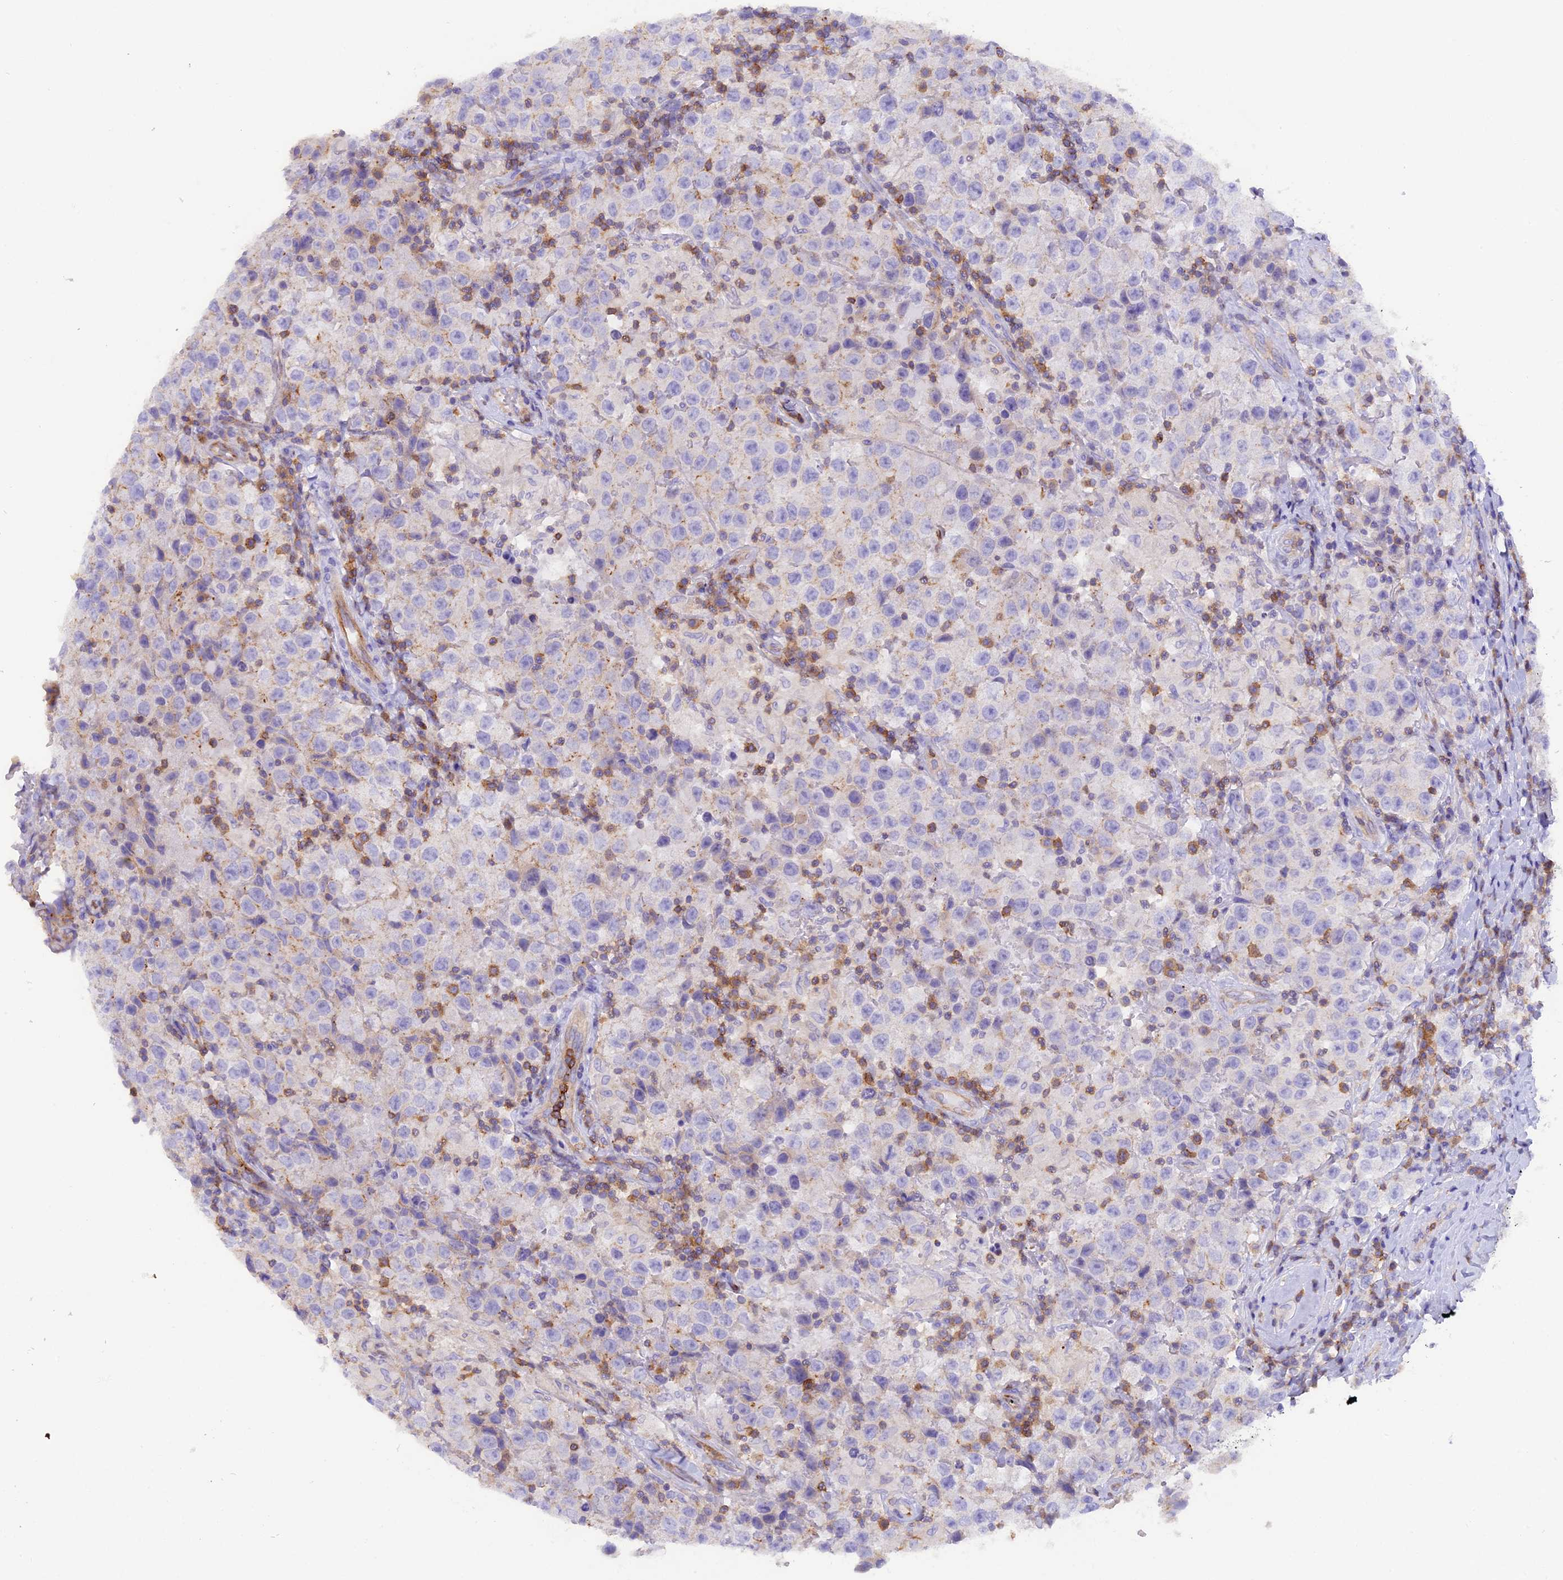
{"staining": {"intensity": "negative", "quantity": "none", "location": "none"}, "tissue": "testis cancer", "cell_type": "Tumor cells", "image_type": "cancer", "snomed": [{"axis": "morphology", "description": "Seminoma, NOS"}, {"axis": "morphology", "description": "Carcinoma, Embryonal, NOS"}, {"axis": "topography", "description": "Testis"}], "caption": "Testis cancer (seminoma) stained for a protein using IHC demonstrates no expression tumor cells.", "gene": "FAM193A", "patient": {"sex": "male", "age": 41}}